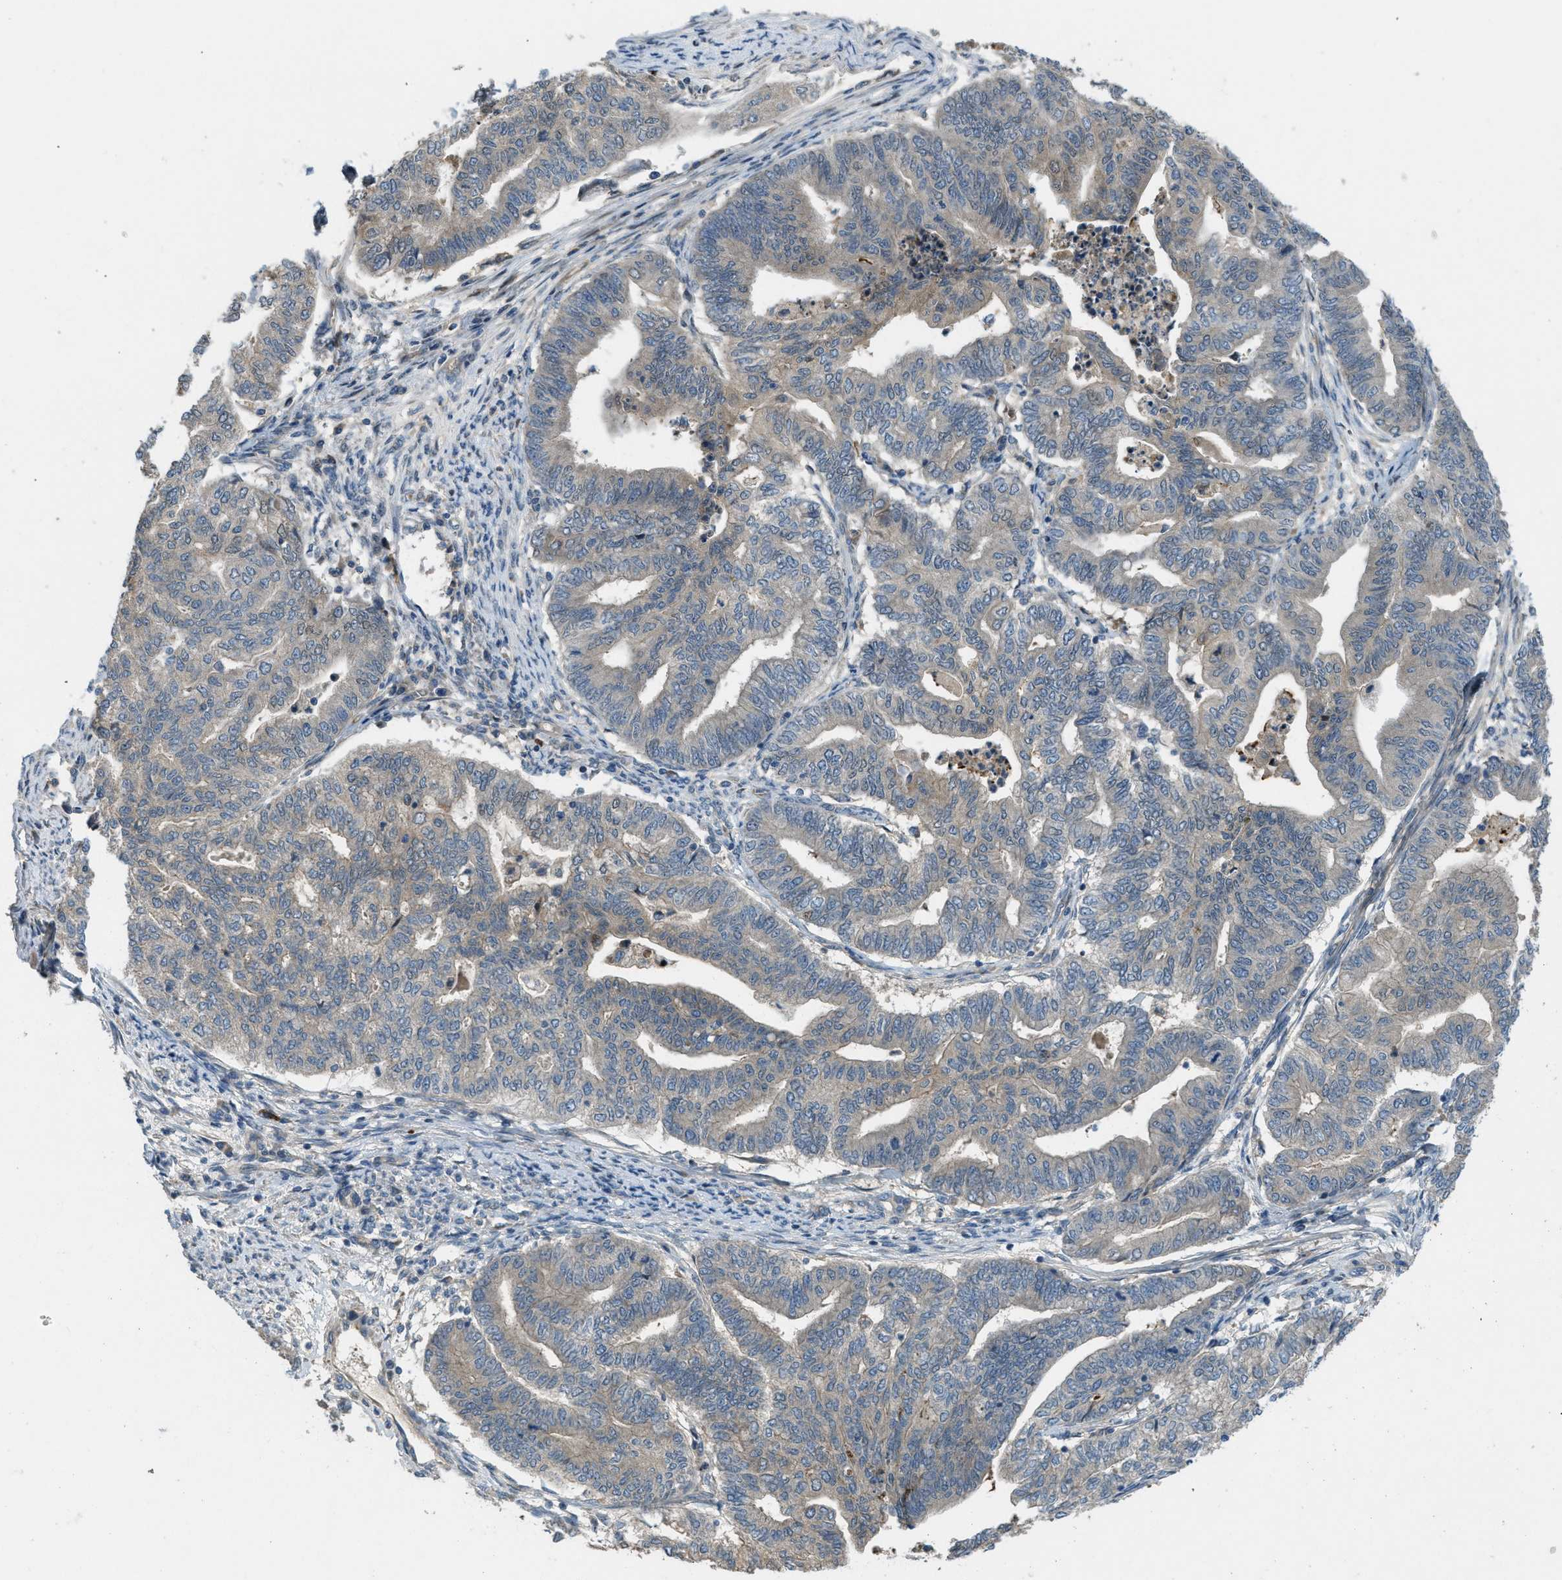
{"staining": {"intensity": "weak", "quantity": "<25%", "location": "cytoplasmic/membranous"}, "tissue": "endometrial cancer", "cell_type": "Tumor cells", "image_type": "cancer", "snomed": [{"axis": "morphology", "description": "Adenocarcinoma, NOS"}, {"axis": "topography", "description": "Endometrium"}], "caption": "DAB immunohistochemical staining of human endometrial cancer (adenocarcinoma) demonstrates no significant expression in tumor cells.", "gene": "ADCY6", "patient": {"sex": "female", "age": 79}}